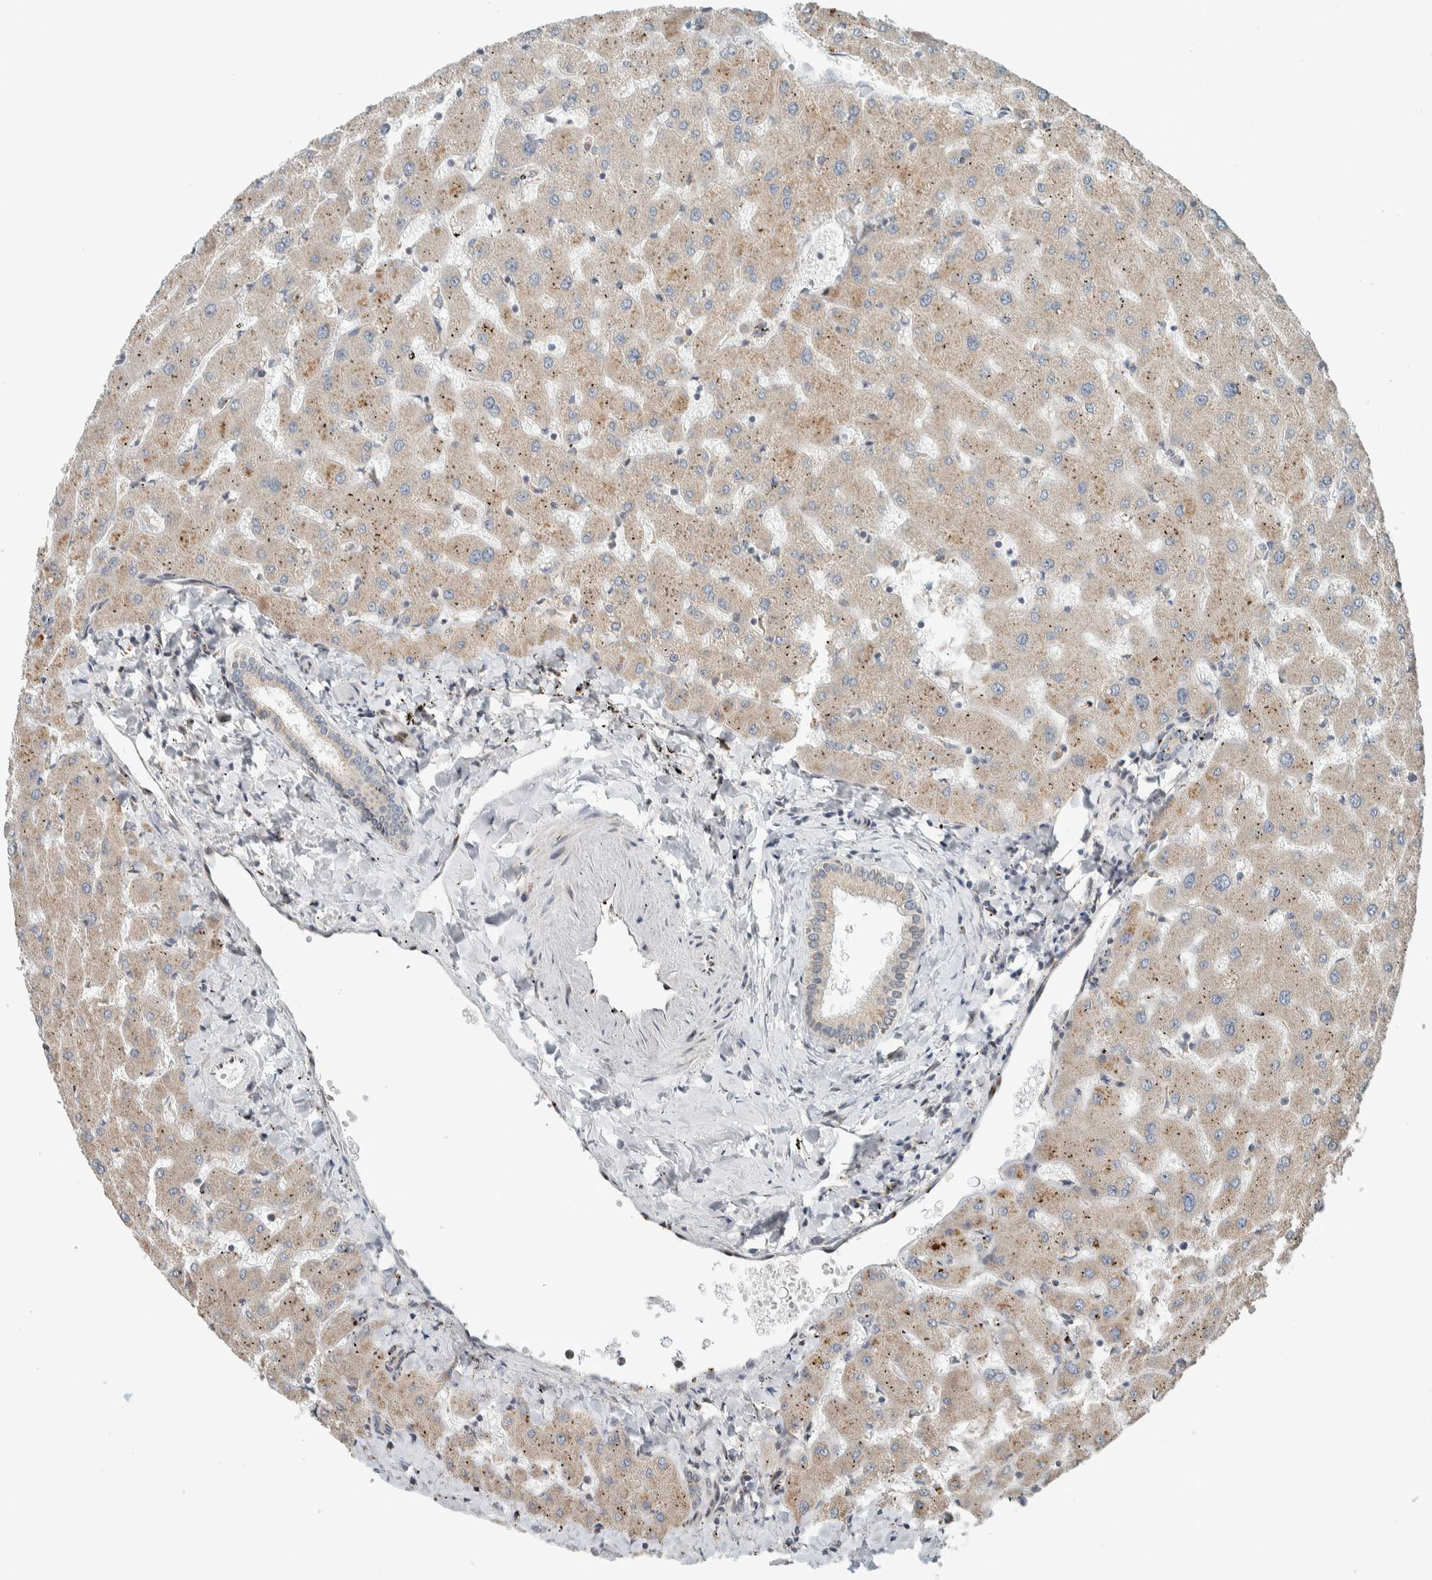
{"staining": {"intensity": "weak", "quantity": "25%-75%", "location": "cytoplasmic/membranous"}, "tissue": "liver", "cell_type": "Cholangiocytes", "image_type": "normal", "snomed": [{"axis": "morphology", "description": "Normal tissue, NOS"}, {"axis": "topography", "description": "Liver"}], "caption": "Weak cytoplasmic/membranous staining is present in approximately 25%-75% of cholangiocytes in normal liver.", "gene": "NBR1", "patient": {"sex": "female", "age": 63}}